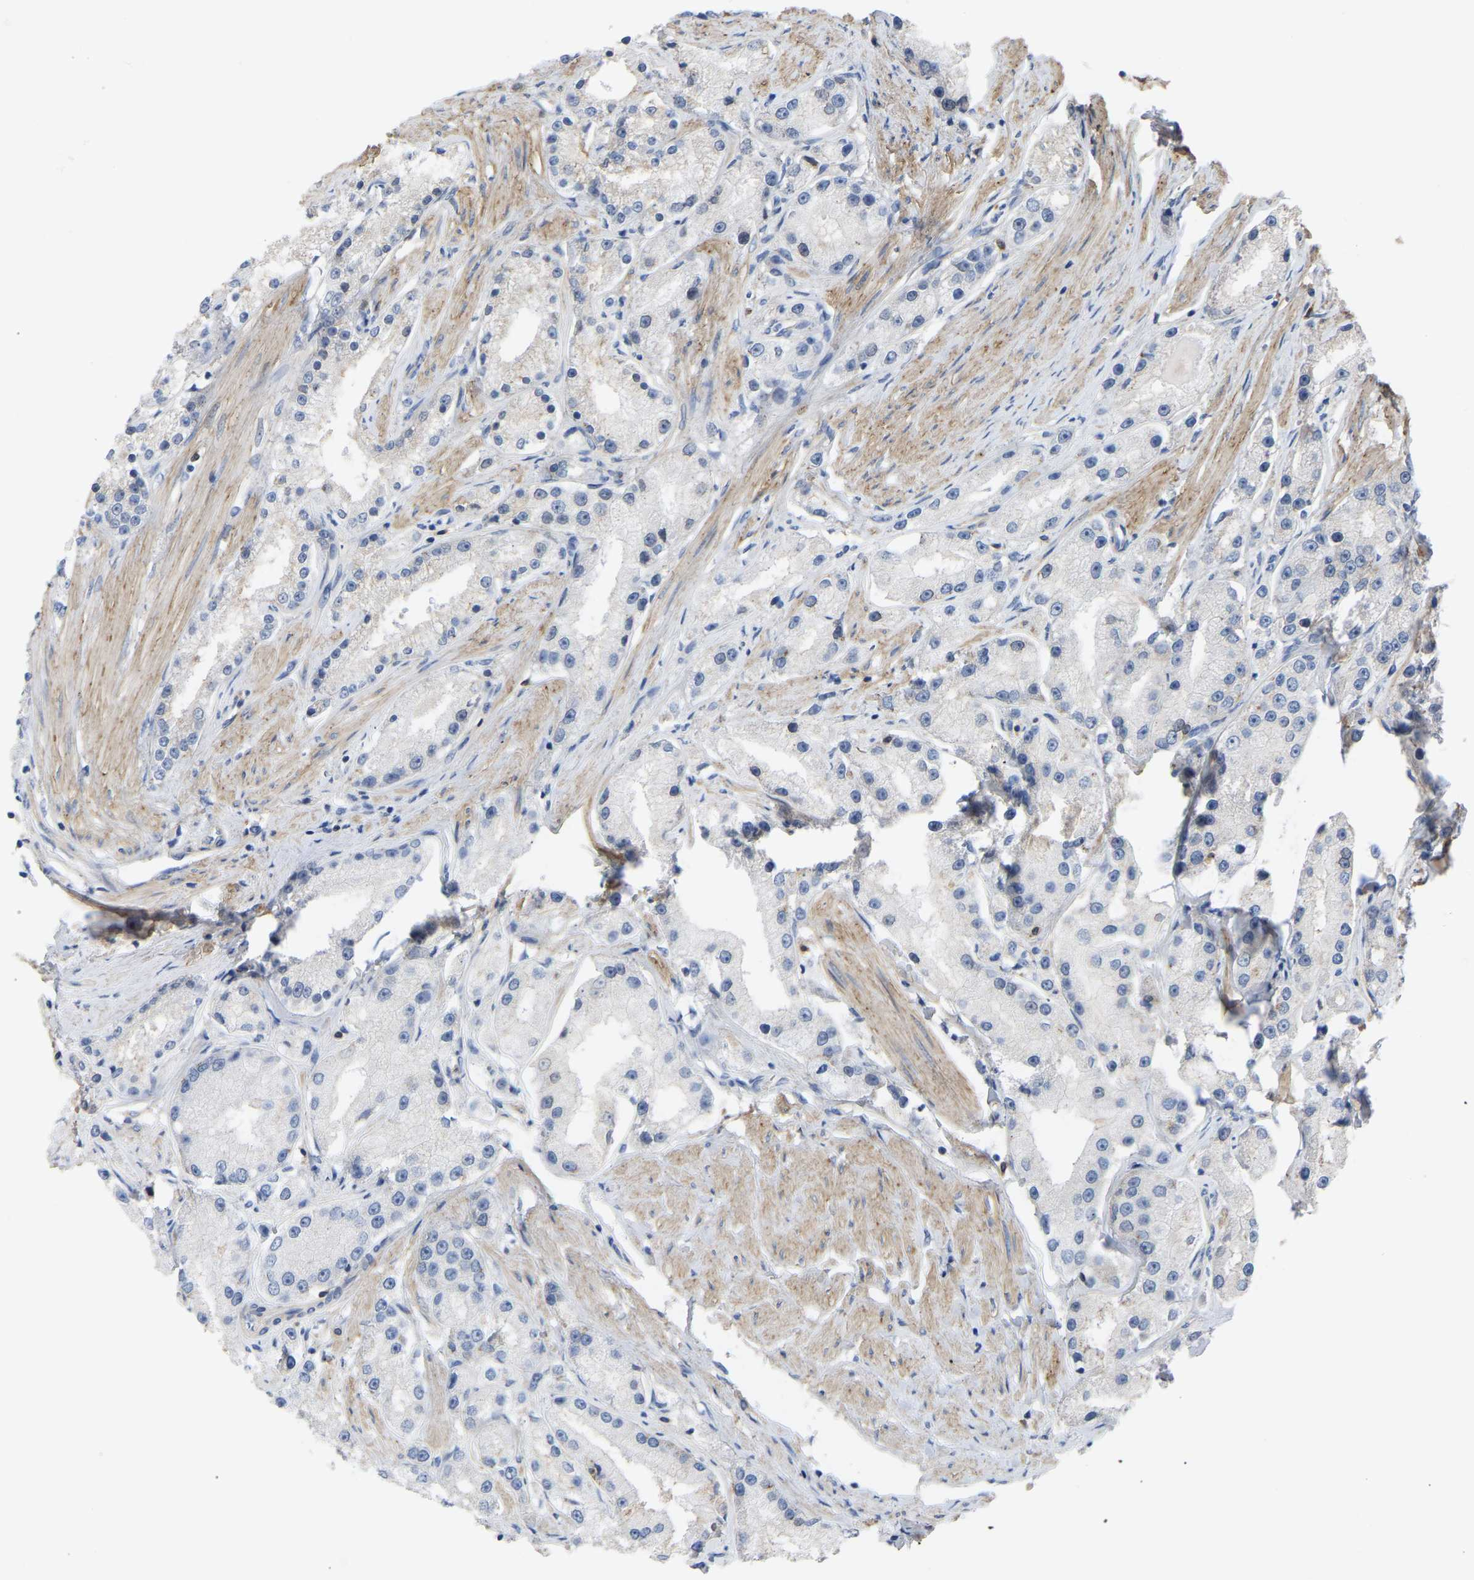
{"staining": {"intensity": "negative", "quantity": "none", "location": "none"}, "tissue": "prostate cancer", "cell_type": "Tumor cells", "image_type": "cancer", "snomed": [{"axis": "morphology", "description": "Adenocarcinoma, Low grade"}, {"axis": "topography", "description": "Prostate"}], "caption": "DAB immunohistochemical staining of prostate cancer exhibits no significant positivity in tumor cells.", "gene": "ZNF449", "patient": {"sex": "male", "age": 63}}